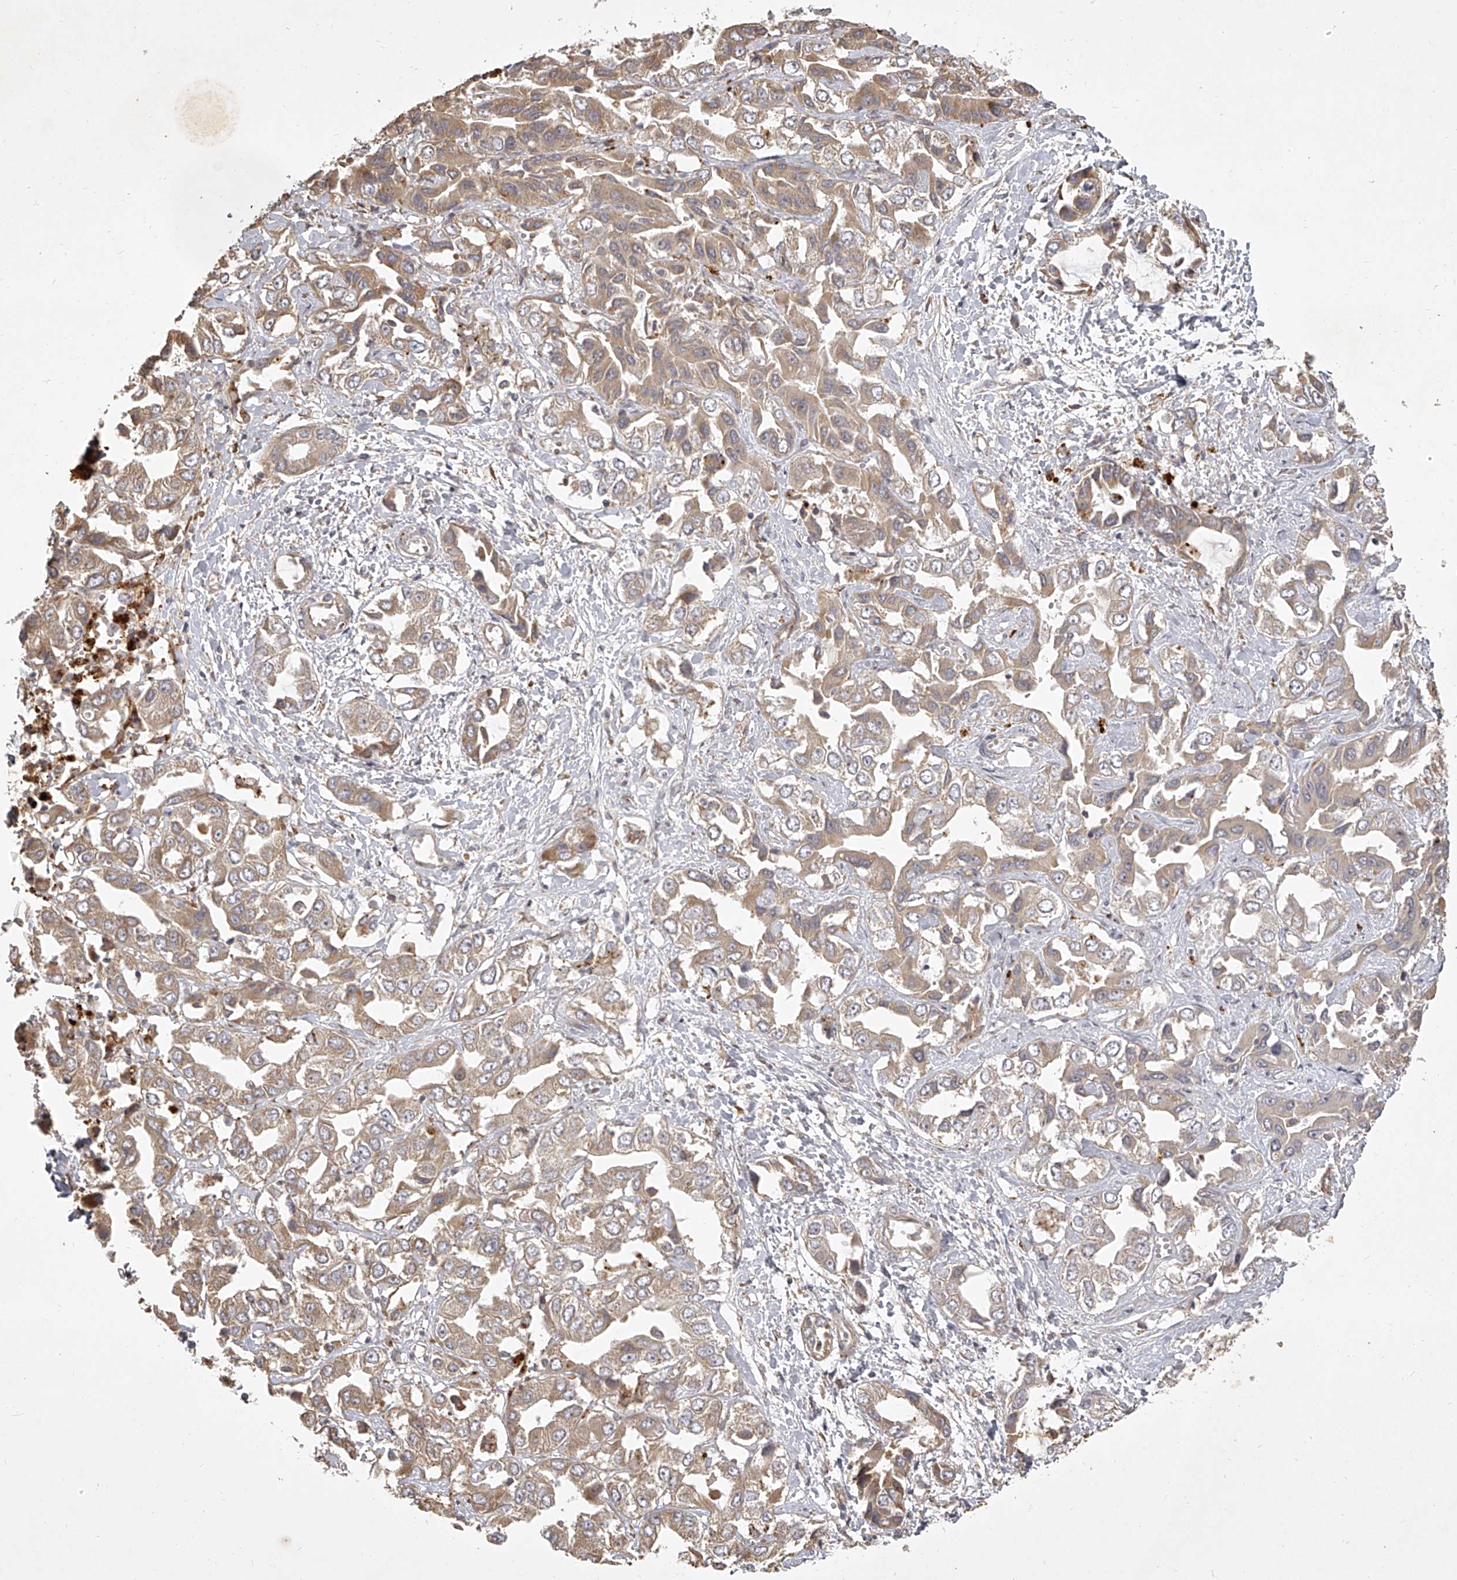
{"staining": {"intensity": "moderate", "quantity": ">75%", "location": "cytoplasmic/membranous"}, "tissue": "liver cancer", "cell_type": "Tumor cells", "image_type": "cancer", "snomed": [{"axis": "morphology", "description": "Cholangiocarcinoma"}, {"axis": "topography", "description": "Liver"}], "caption": "The immunohistochemical stain shows moderate cytoplasmic/membranous expression in tumor cells of liver cancer (cholangiocarcinoma) tissue.", "gene": "DOCK9", "patient": {"sex": "female", "age": 52}}